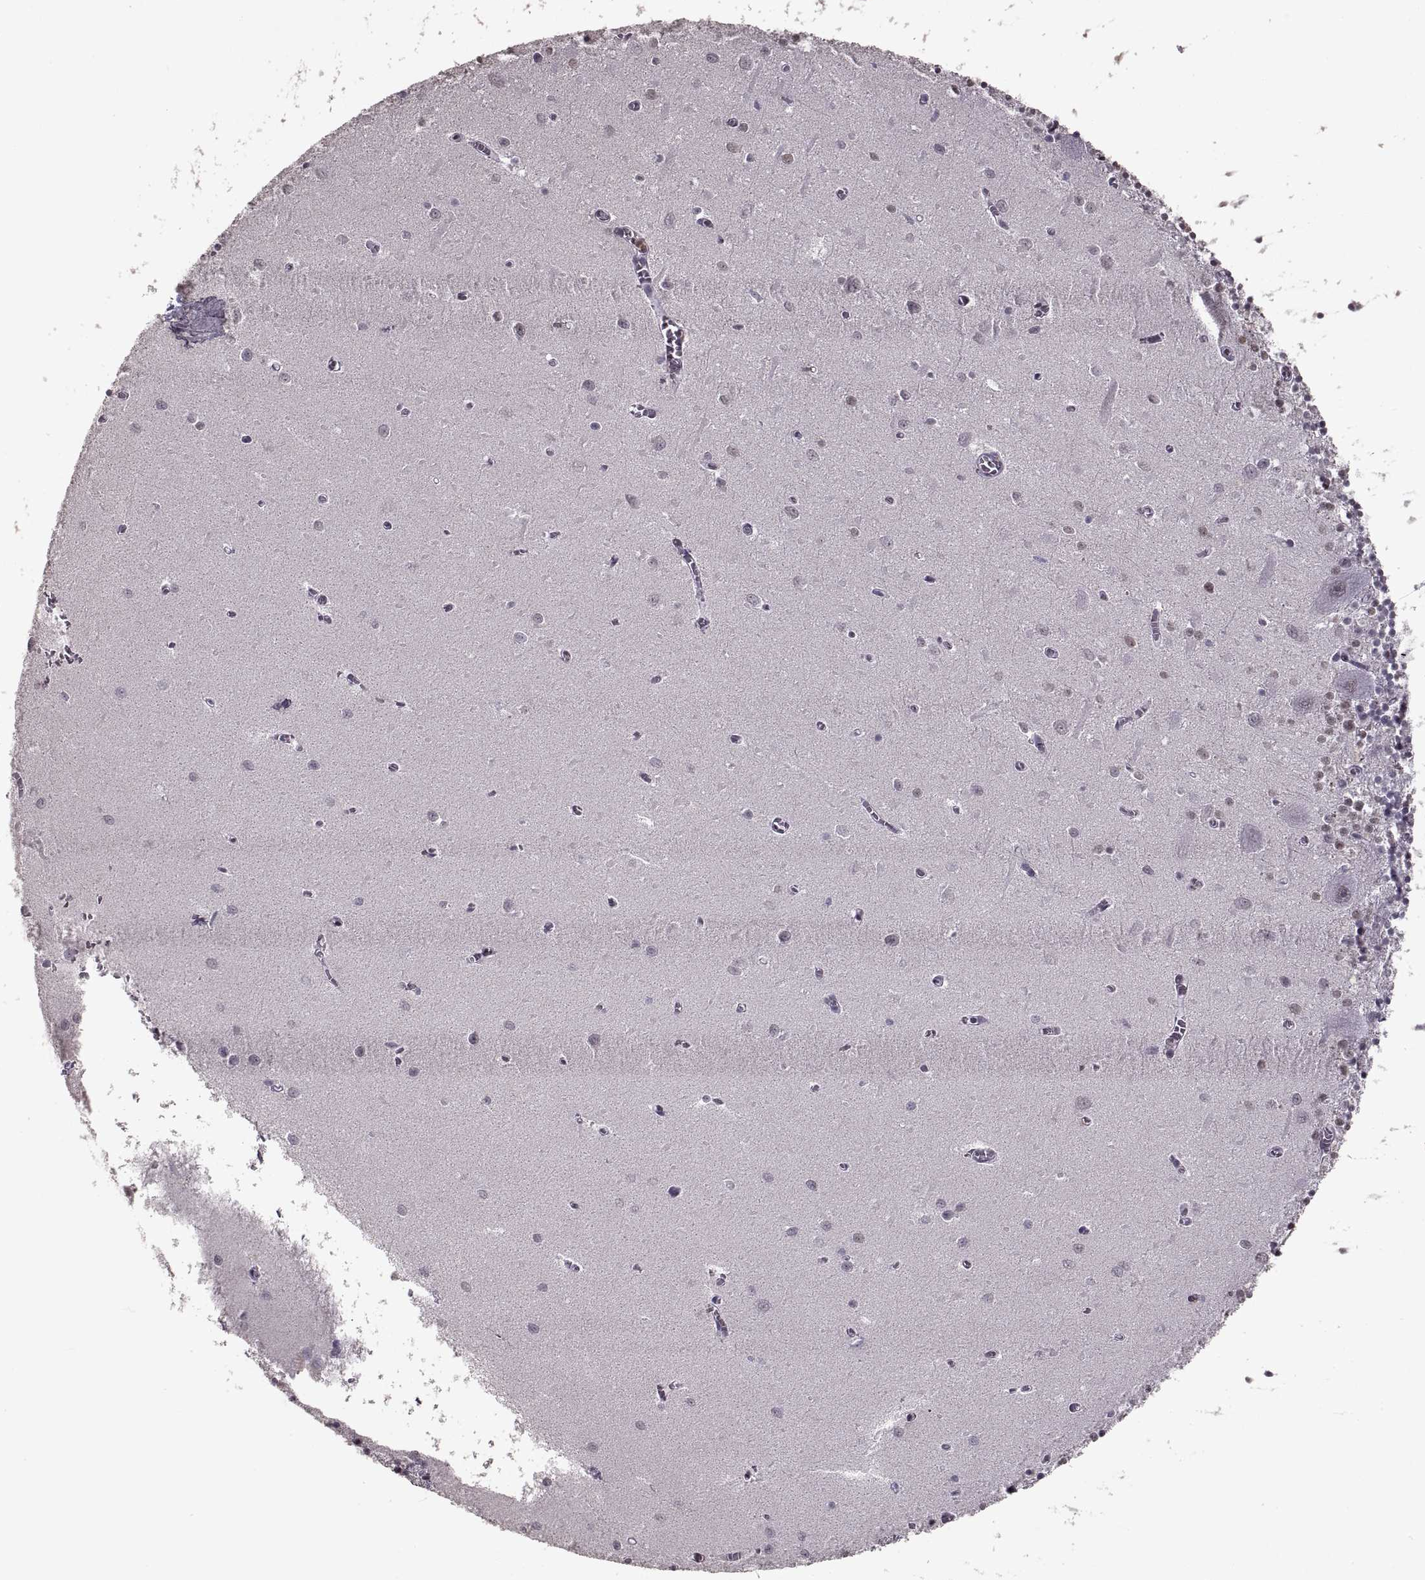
{"staining": {"intensity": "negative", "quantity": "none", "location": "none"}, "tissue": "cerebellum", "cell_type": "Cells in granular layer", "image_type": "normal", "snomed": [{"axis": "morphology", "description": "Normal tissue, NOS"}, {"axis": "topography", "description": "Cerebellum"}], "caption": "Immunohistochemical staining of benign human cerebellum displays no significant staining in cells in granular layer.", "gene": "PALS1", "patient": {"sex": "female", "age": 64}}